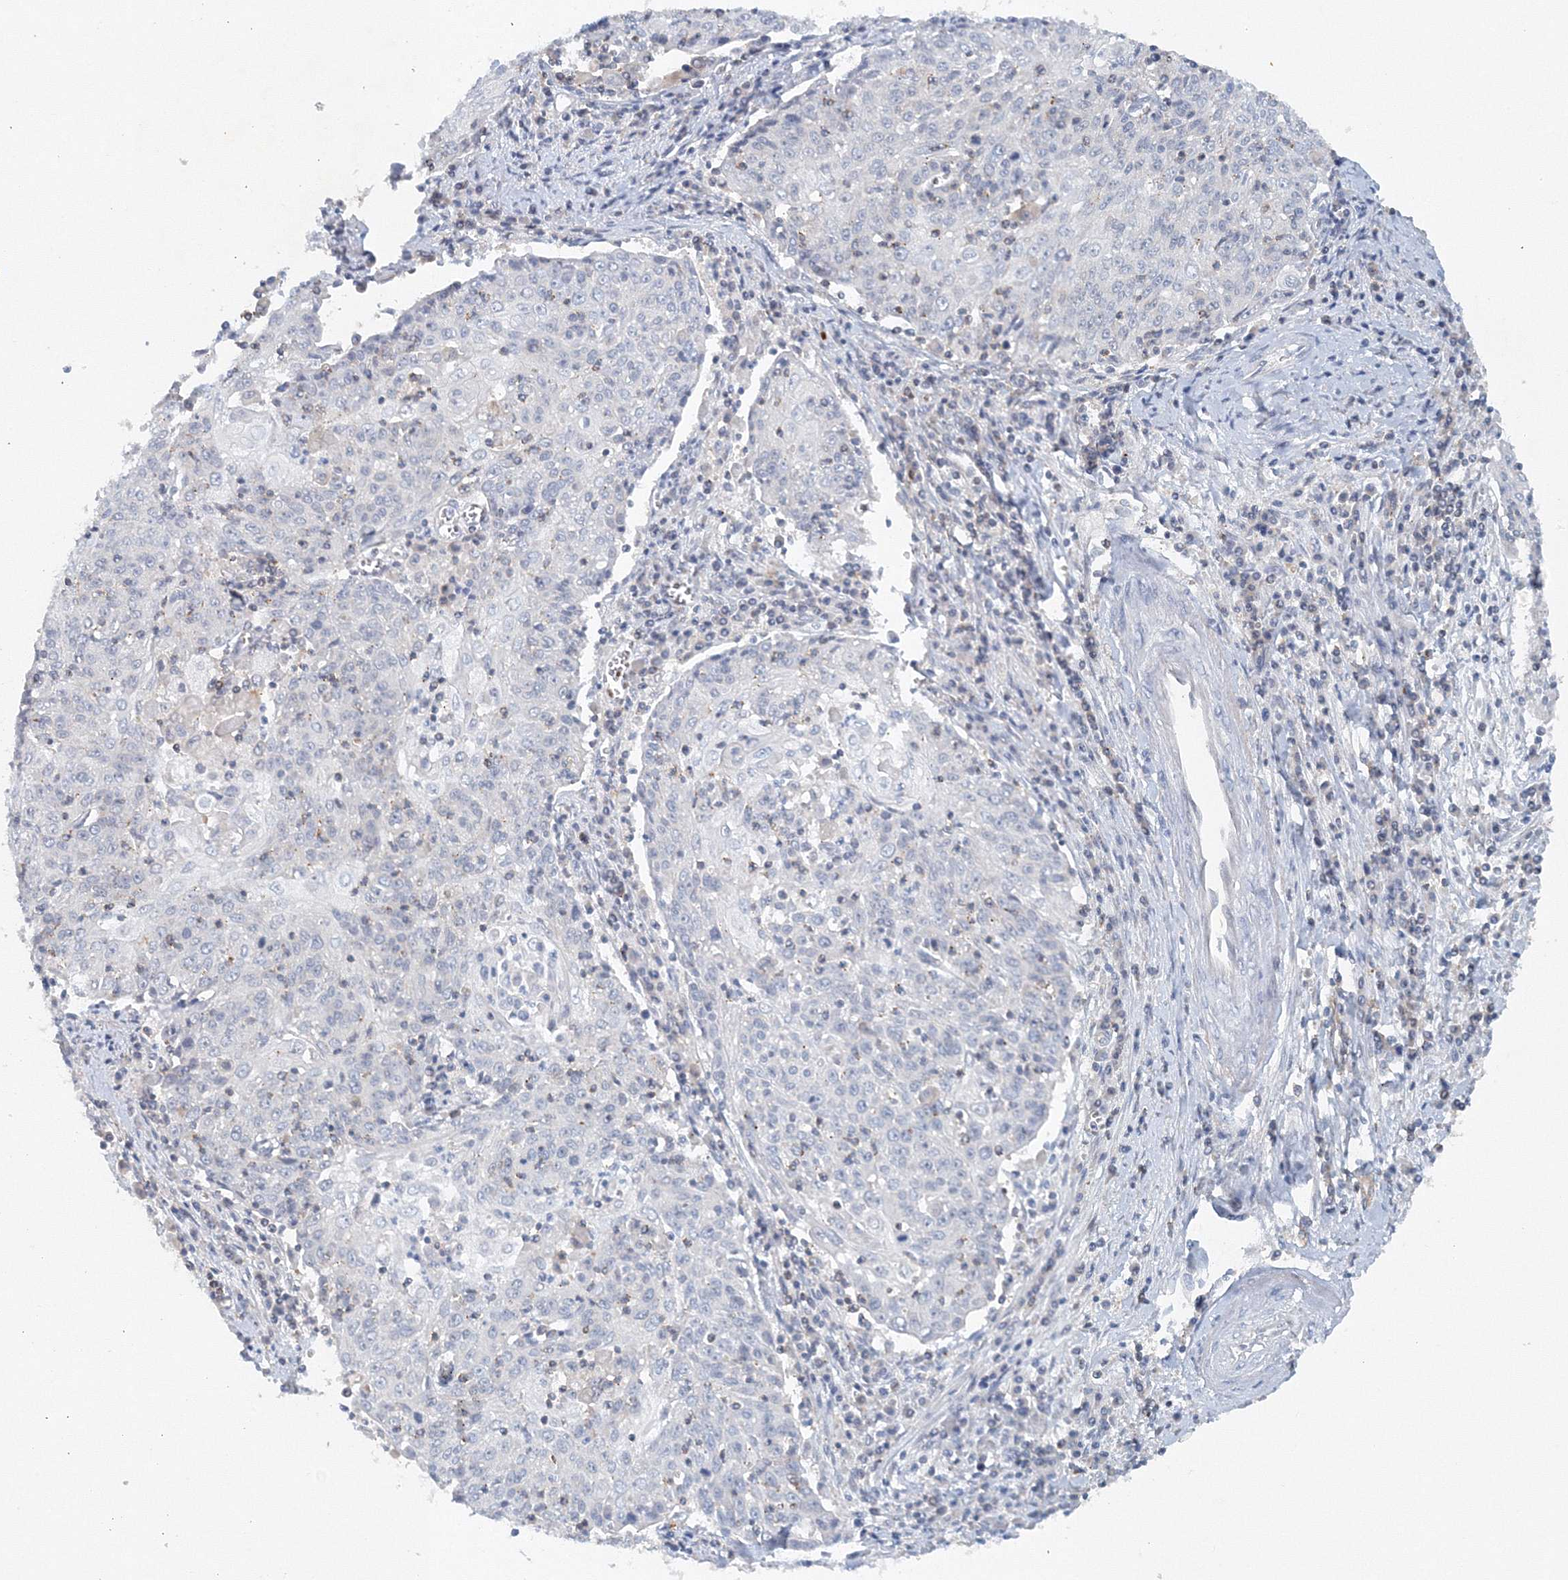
{"staining": {"intensity": "negative", "quantity": "none", "location": "none"}, "tissue": "cervical cancer", "cell_type": "Tumor cells", "image_type": "cancer", "snomed": [{"axis": "morphology", "description": "Squamous cell carcinoma, NOS"}, {"axis": "topography", "description": "Cervix"}], "caption": "Immunohistochemical staining of squamous cell carcinoma (cervical) demonstrates no significant staining in tumor cells.", "gene": "SH3BP5", "patient": {"sex": "female", "age": 48}}